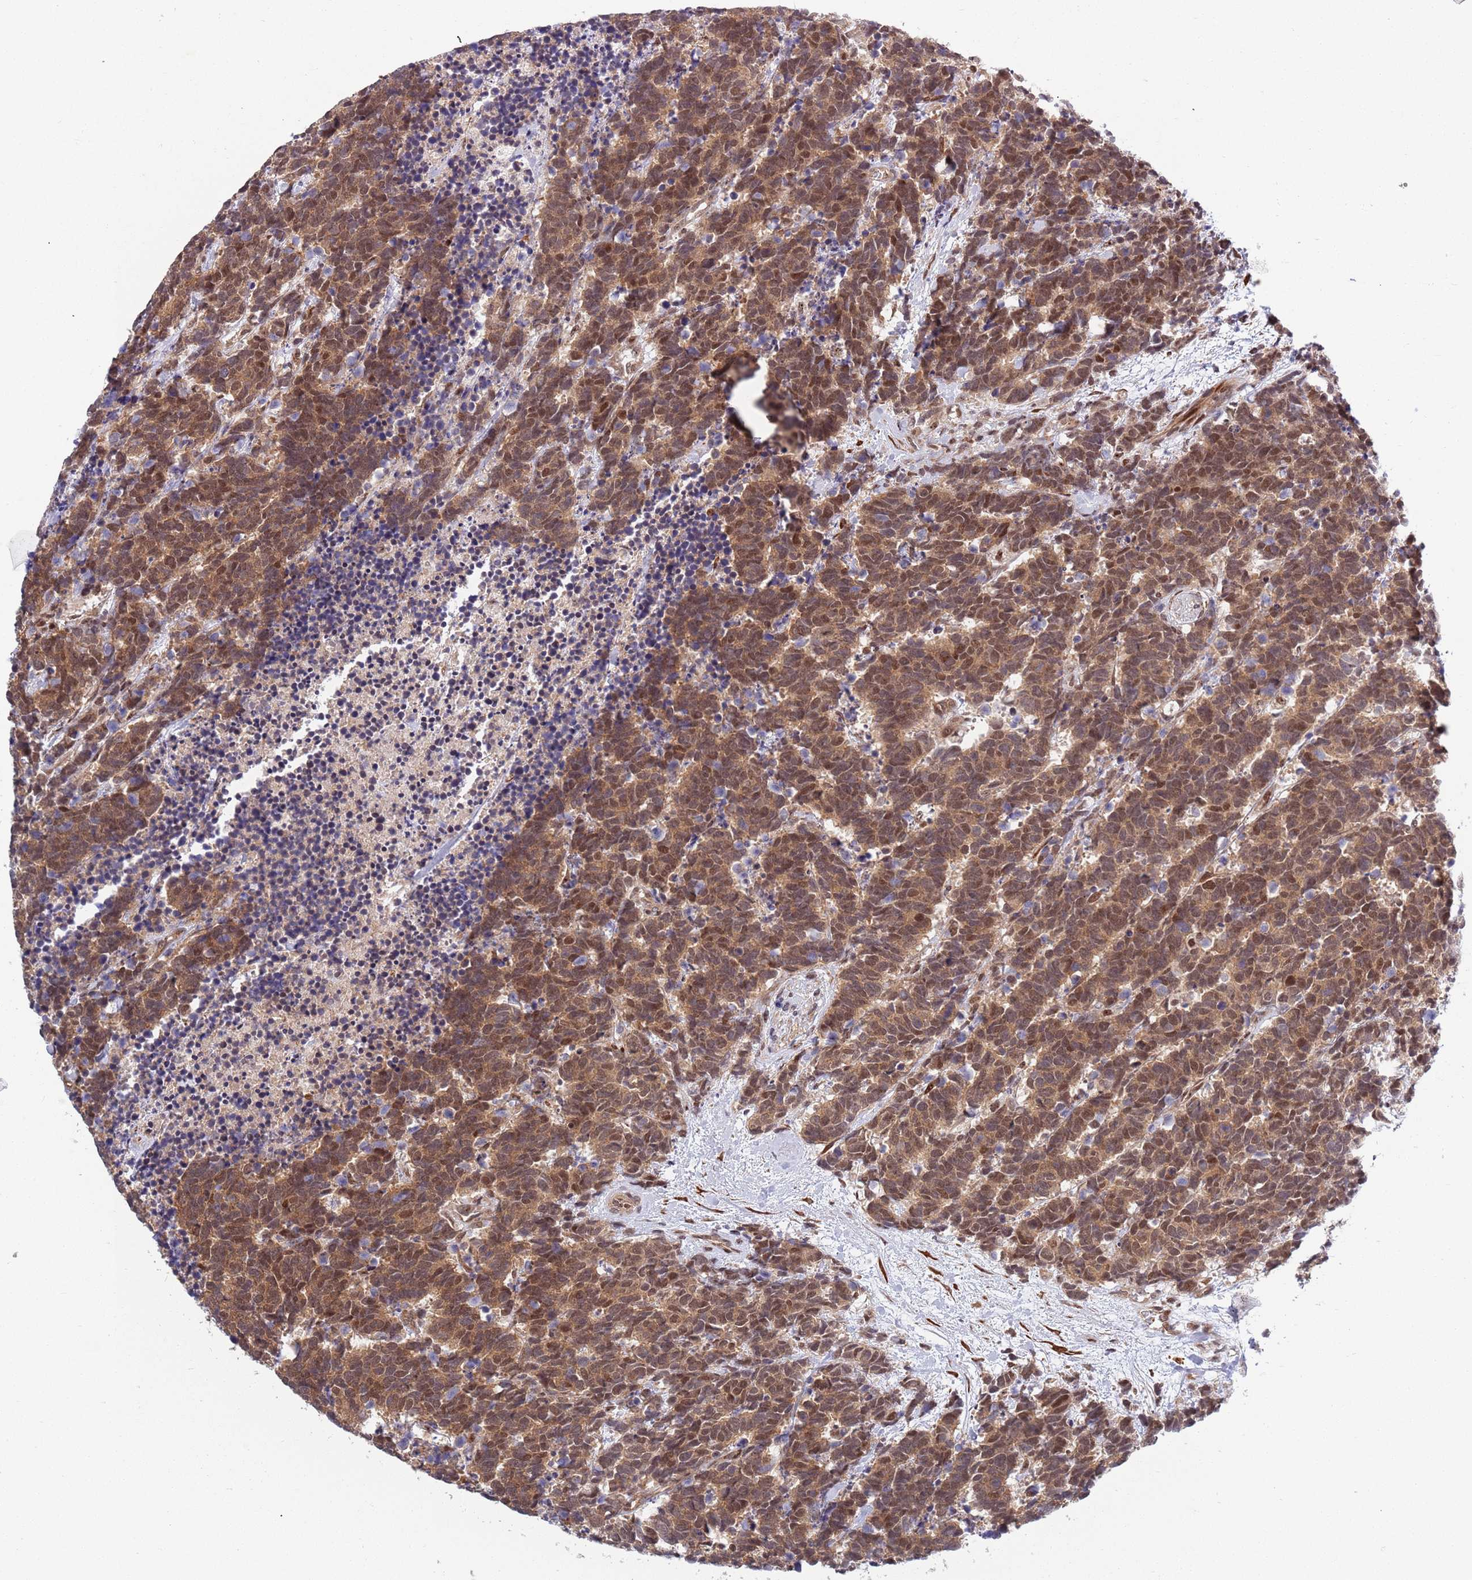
{"staining": {"intensity": "moderate", "quantity": ">75%", "location": "cytoplasmic/membranous,nuclear"}, "tissue": "carcinoid", "cell_type": "Tumor cells", "image_type": "cancer", "snomed": [{"axis": "morphology", "description": "Carcinoma, NOS"}, {"axis": "morphology", "description": "Carcinoid, malignant, NOS"}, {"axis": "topography", "description": "Prostate"}], "caption": "Human carcinoid stained with a protein marker demonstrates moderate staining in tumor cells.", "gene": "TBX10", "patient": {"sex": "male", "age": 57}}